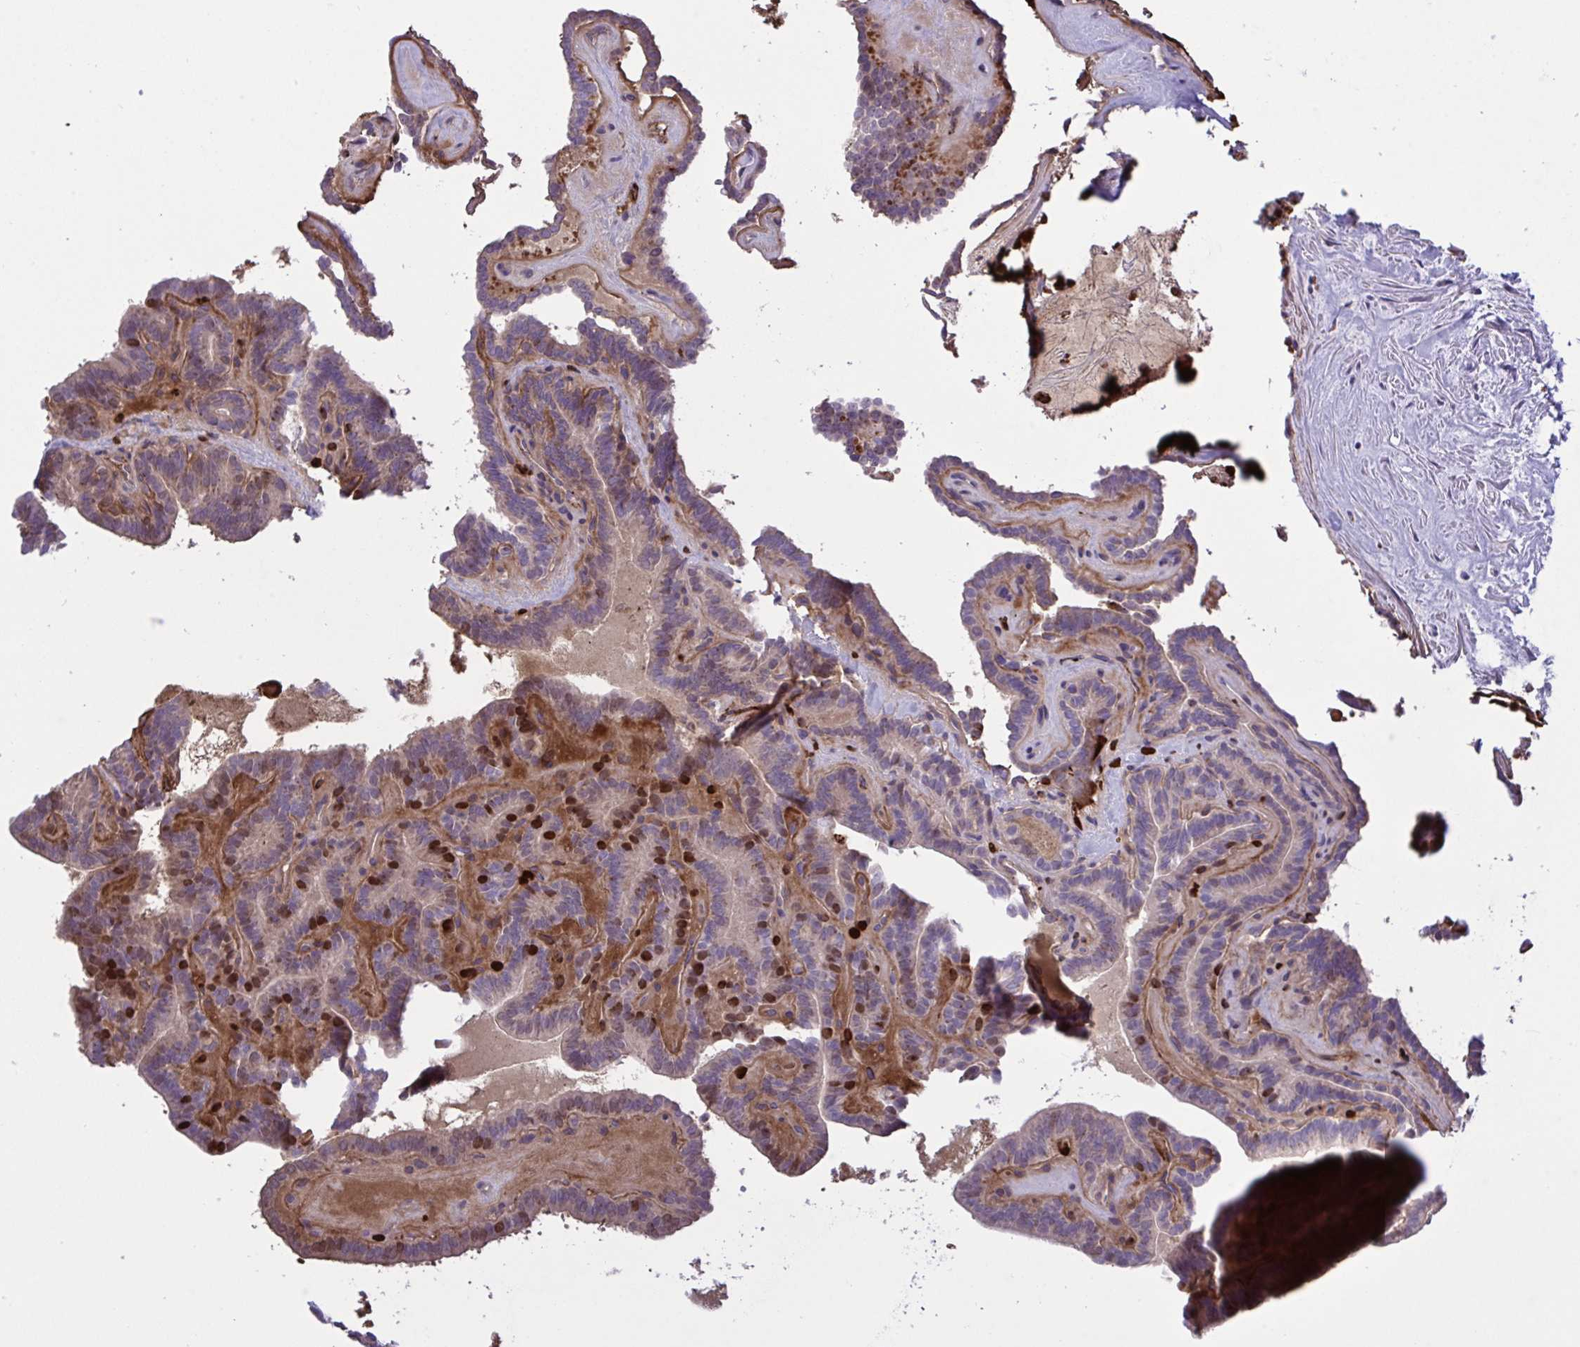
{"staining": {"intensity": "weak", "quantity": "25%-75%", "location": "cytoplasmic/membranous"}, "tissue": "thyroid cancer", "cell_type": "Tumor cells", "image_type": "cancer", "snomed": [{"axis": "morphology", "description": "Papillary adenocarcinoma, NOS"}, {"axis": "topography", "description": "Thyroid gland"}], "caption": "Thyroid cancer (papillary adenocarcinoma) stained with a brown dye shows weak cytoplasmic/membranous positive staining in approximately 25%-75% of tumor cells.", "gene": "CD101", "patient": {"sex": "female", "age": 21}}